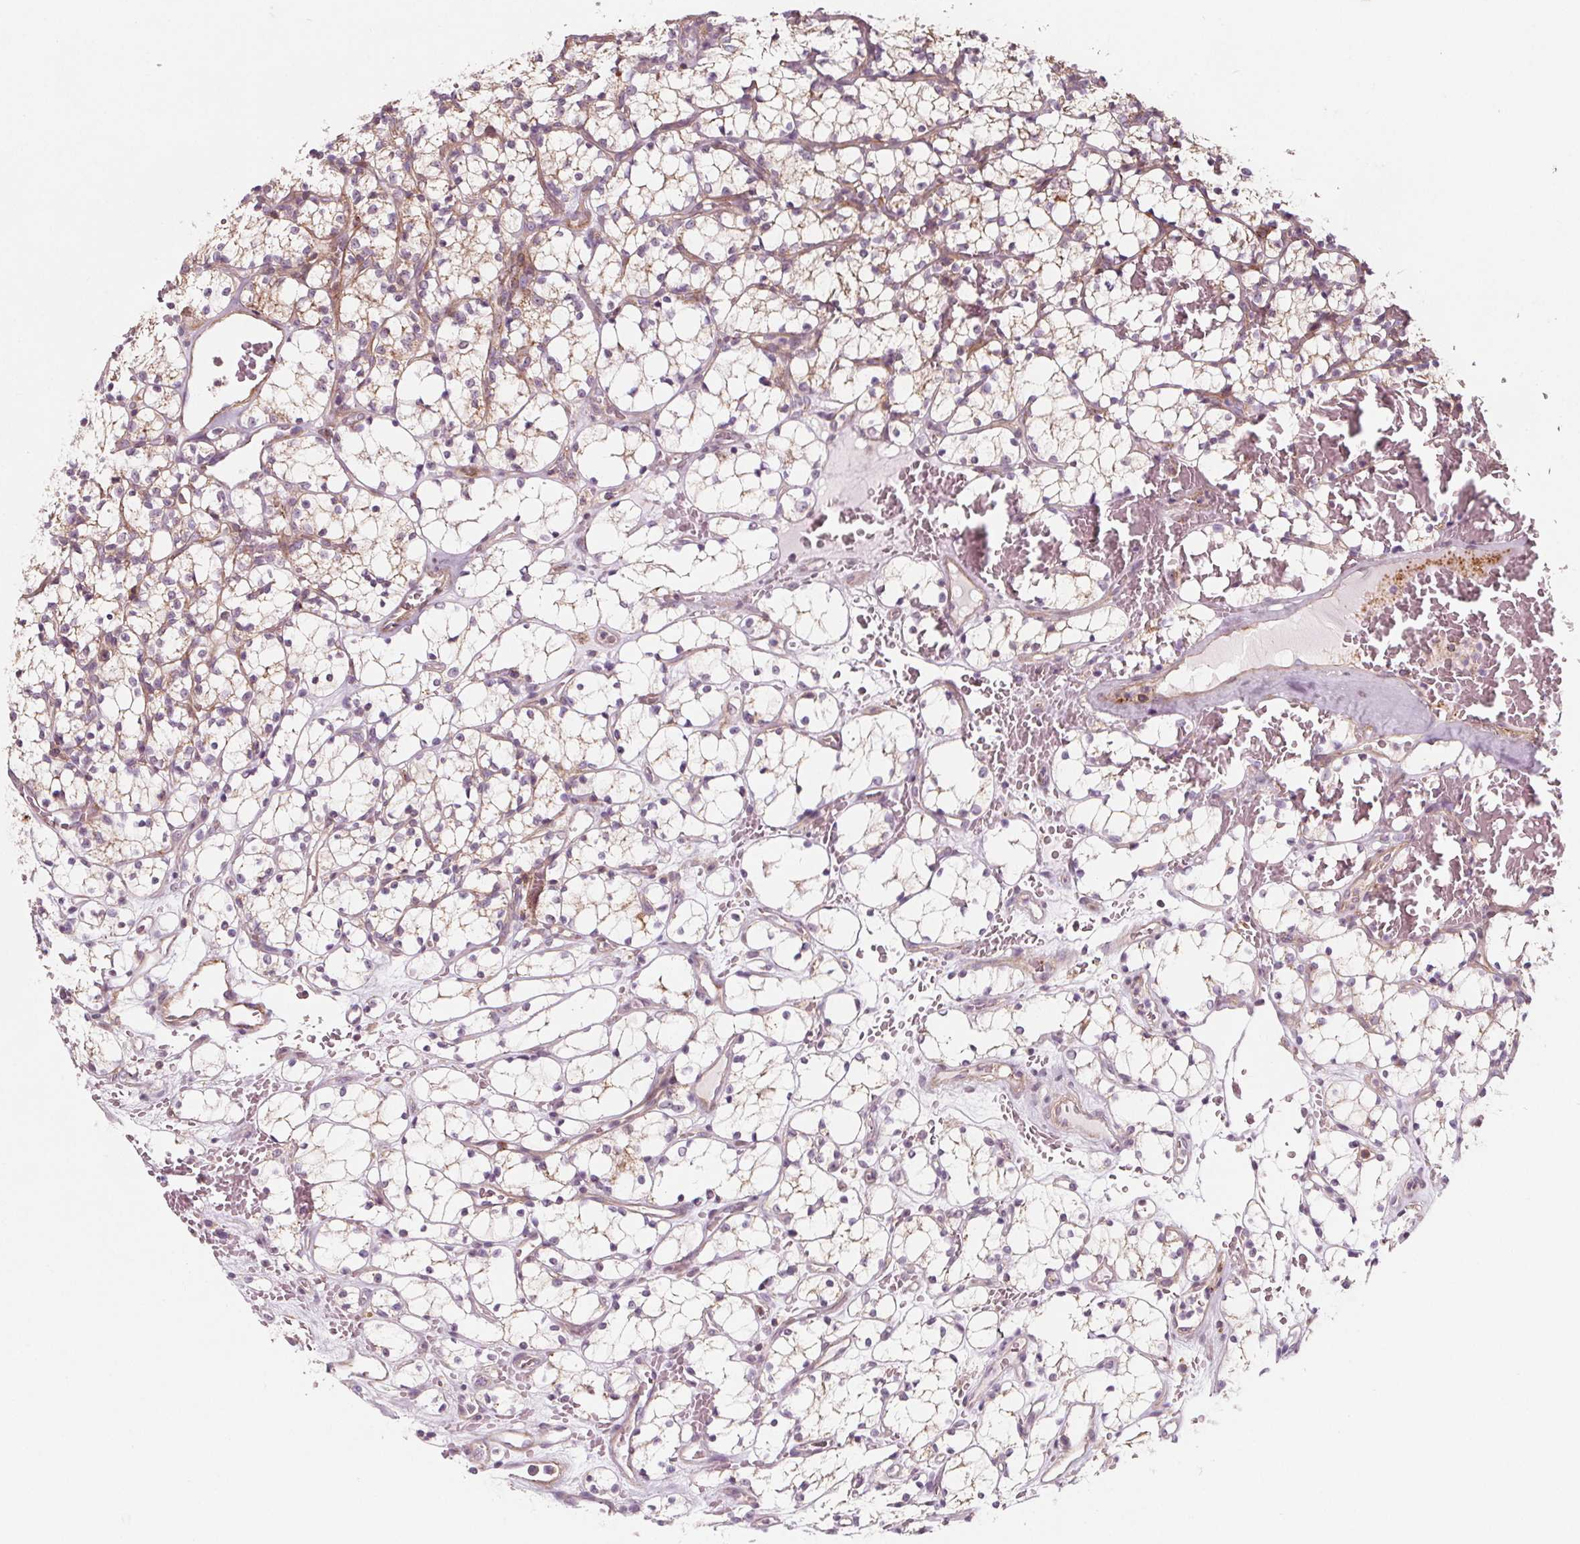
{"staining": {"intensity": "weak", "quantity": "<25%", "location": "cytoplasmic/membranous"}, "tissue": "renal cancer", "cell_type": "Tumor cells", "image_type": "cancer", "snomed": [{"axis": "morphology", "description": "Adenocarcinoma, NOS"}, {"axis": "topography", "description": "Kidney"}], "caption": "An IHC histopathology image of adenocarcinoma (renal) is shown. There is no staining in tumor cells of adenocarcinoma (renal).", "gene": "ADAM33", "patient": {"sex": "female", "age": 69}}